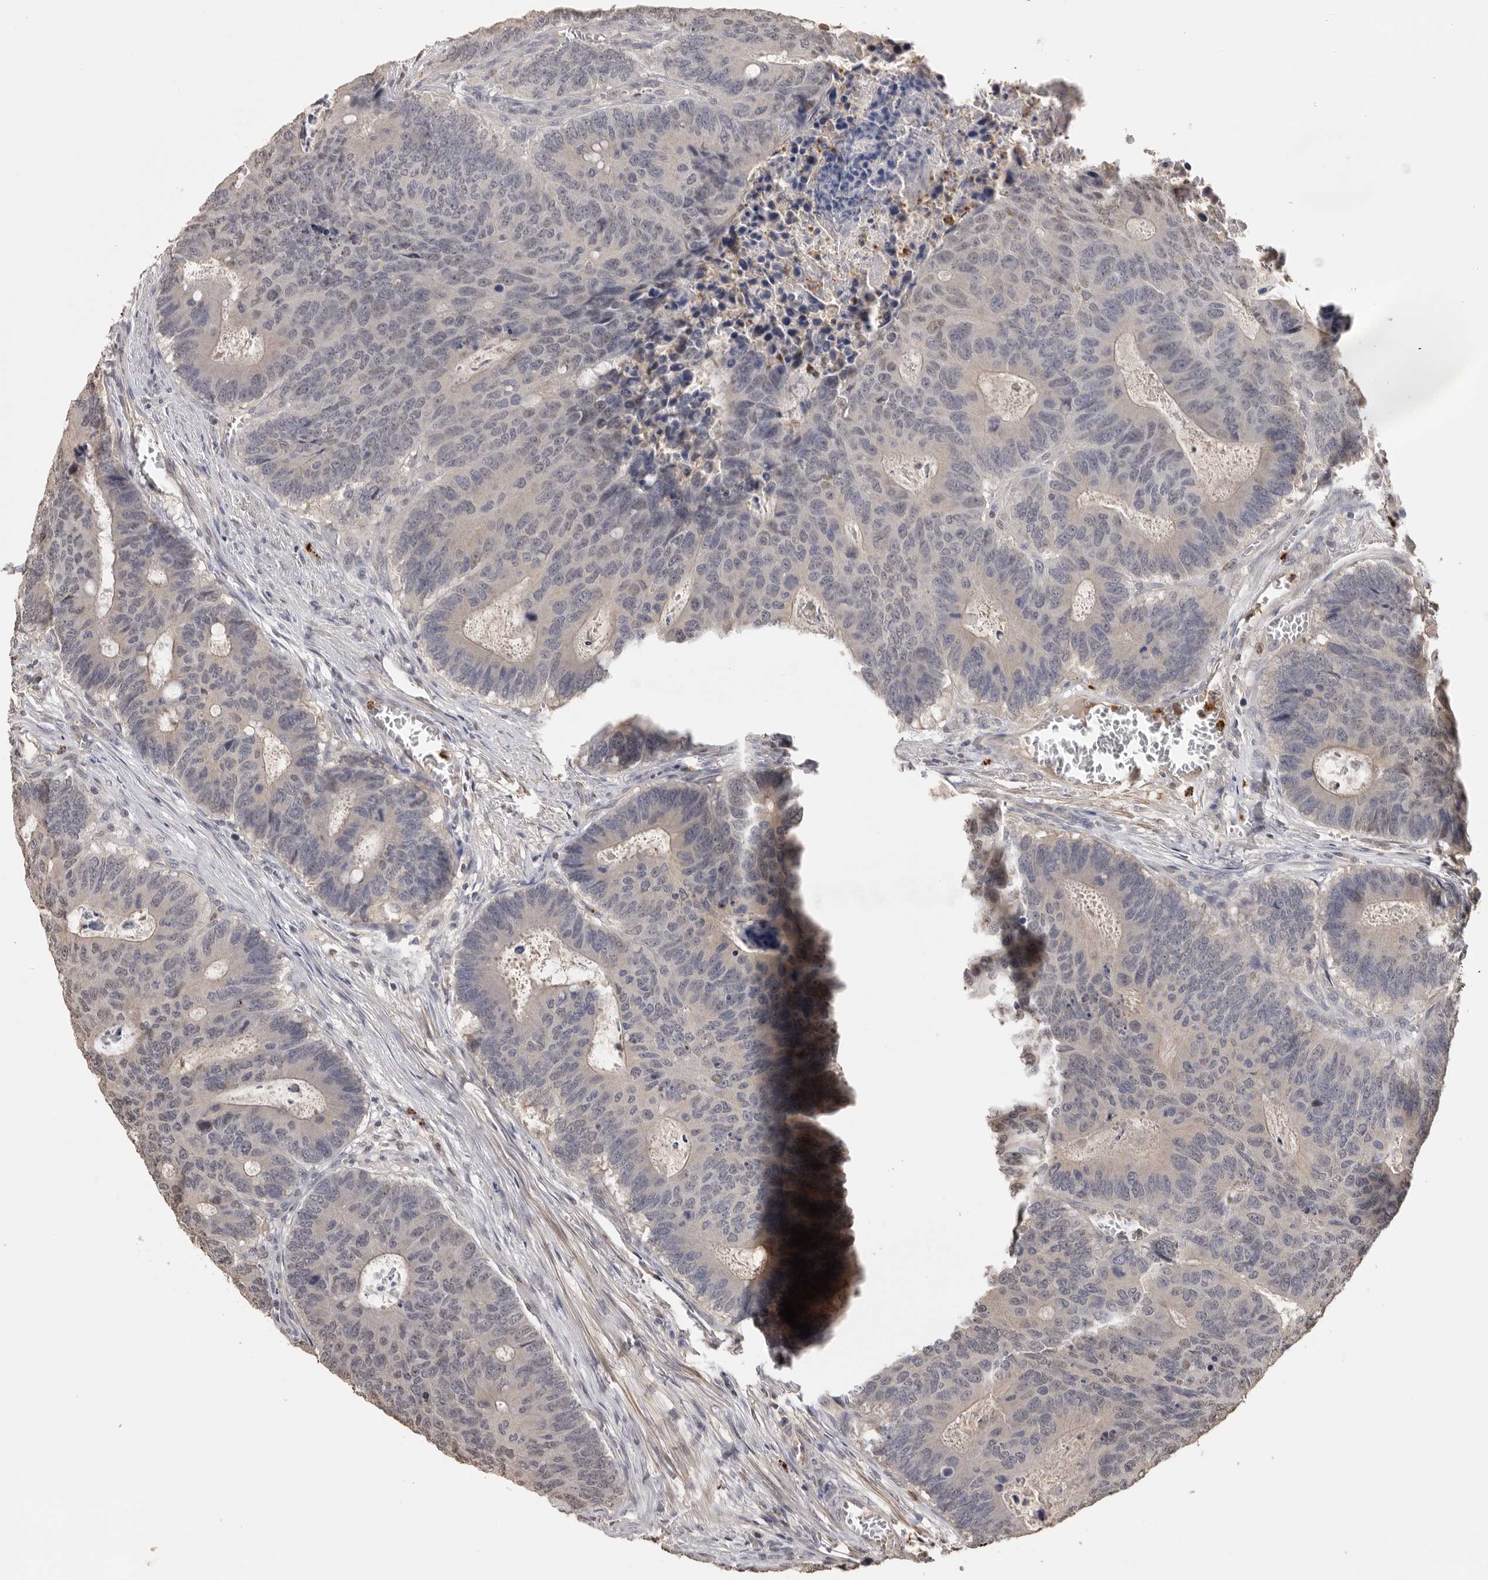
{"staining": {"intensity": "negative", "quantity": "none", "location": "none"}, "tissue": "colorectal cancer", "cell_type": "Tumor cells", "image_type": "cancer", "snomed": [{"axis": "morphology", "description": "Adenocarcinoma, NOS"}, {"axis": "topography", "description": "Colon"}], "caption": "The micrograph reveals no staining of tumor cells in colorectal cancer (adenocarcinoma). (Stains: DAB (3,3'-diaminobenzidine) immunohistochemistry (IHC) with hematoxylin counter stain, Microscopy: brightfield microscopy at high magnification).", "gene": "KIF2B", "patient": {"sex": "male", "age": 87}}